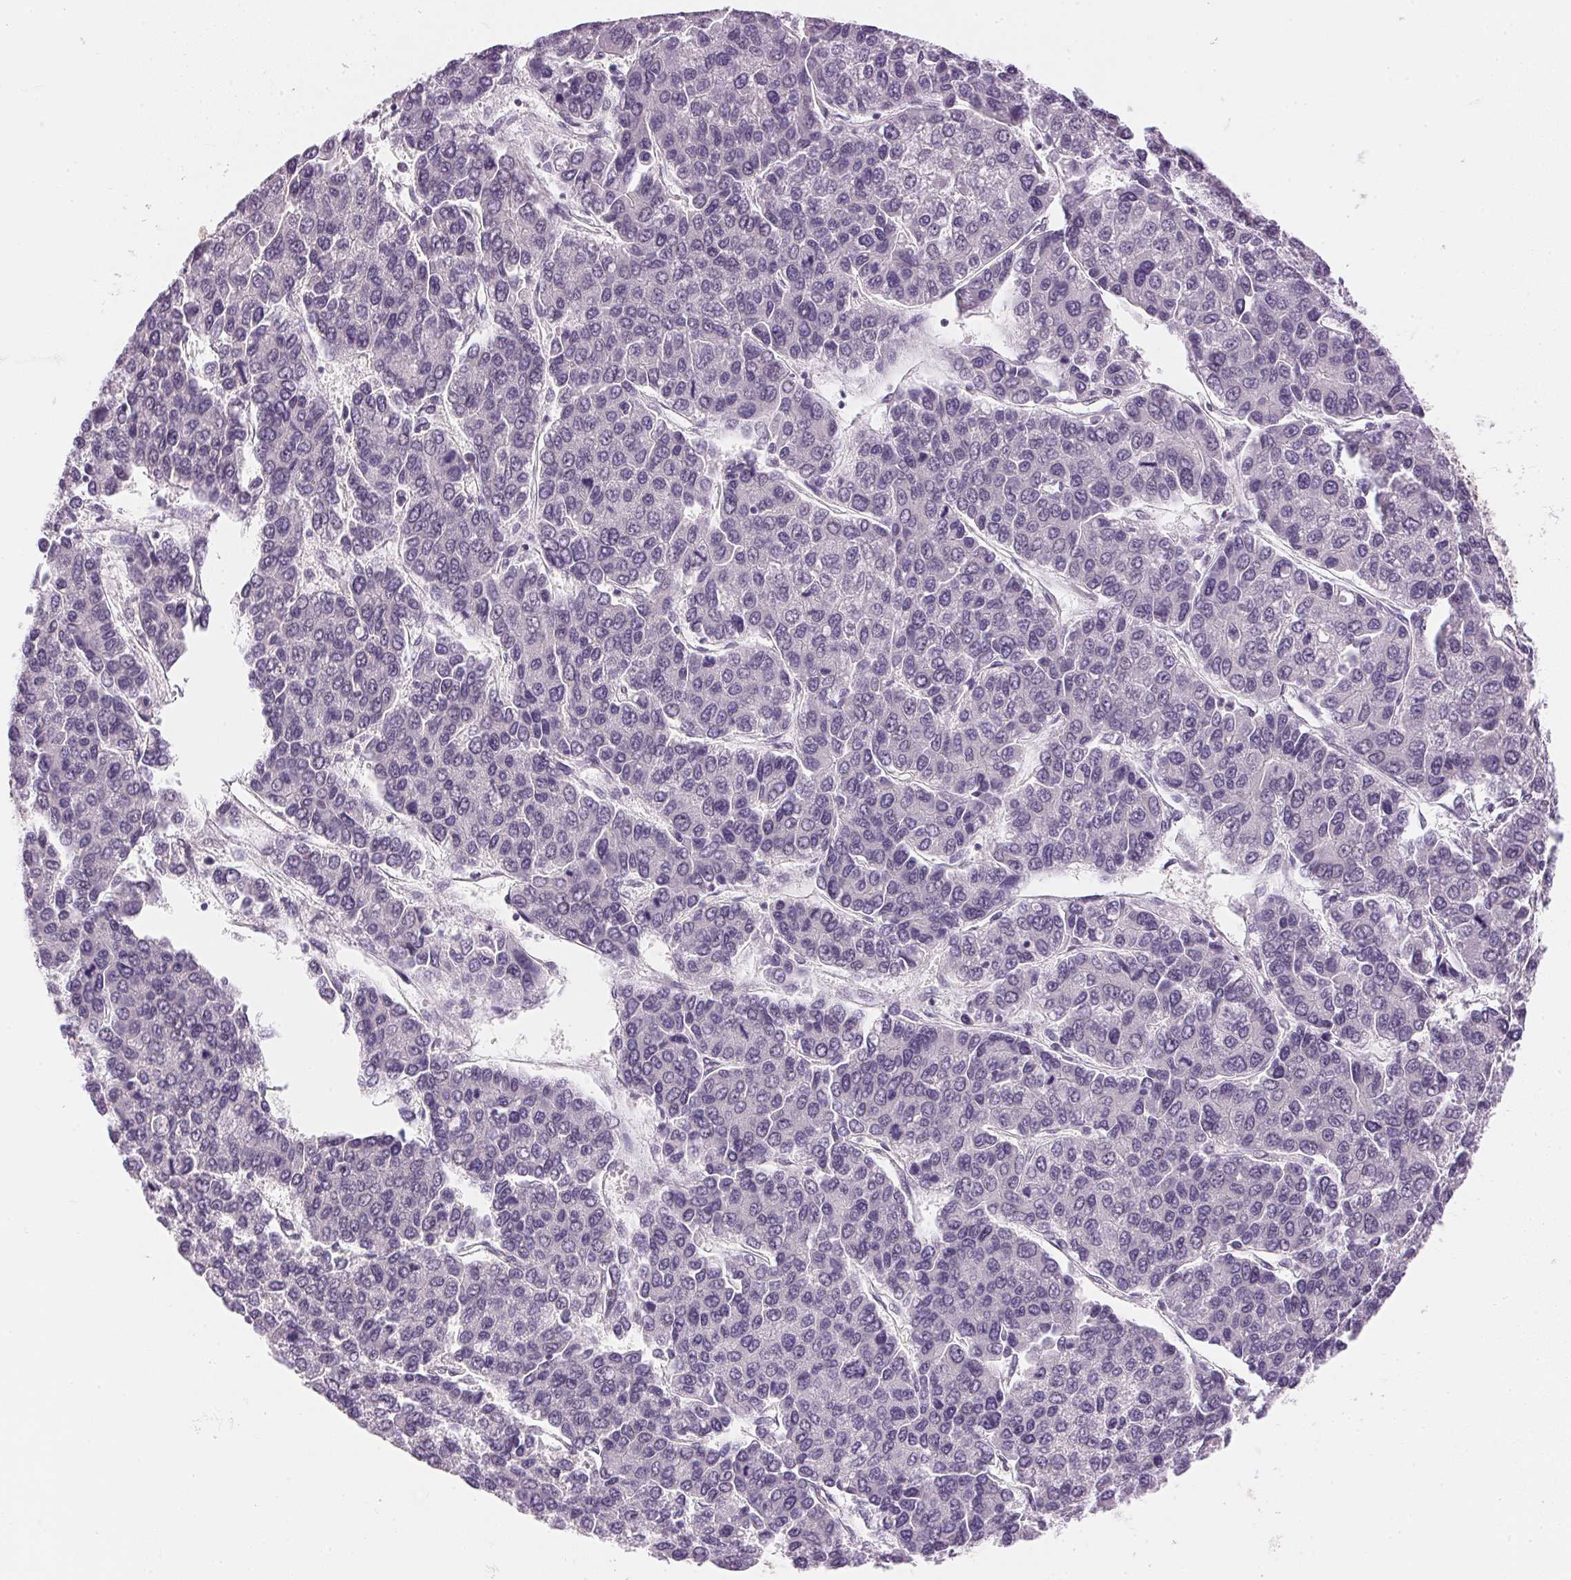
{"staining": {"intensity": "negative", "quantity": "none", "location": "none"}, "tissue": "liver cancer", "cell_type": "Tumor cells", "image_type": "cancer", "snomed": [{"axis": "morphology", "description": "Carcinoma, Hepatocellular, NOS"}, {"axis": "topography", "description": "Liver"}], "caption": "This micrograph is of liver cancer (hepatocellular carcinoma) stained with immunohistochemistry (IHC) to label a protein in brown with the nuclei are counter-stained blue. There is no positivity in tumor cells.", "gene": "FNDC4", "patient": {"sex": "female", "age": 66}}